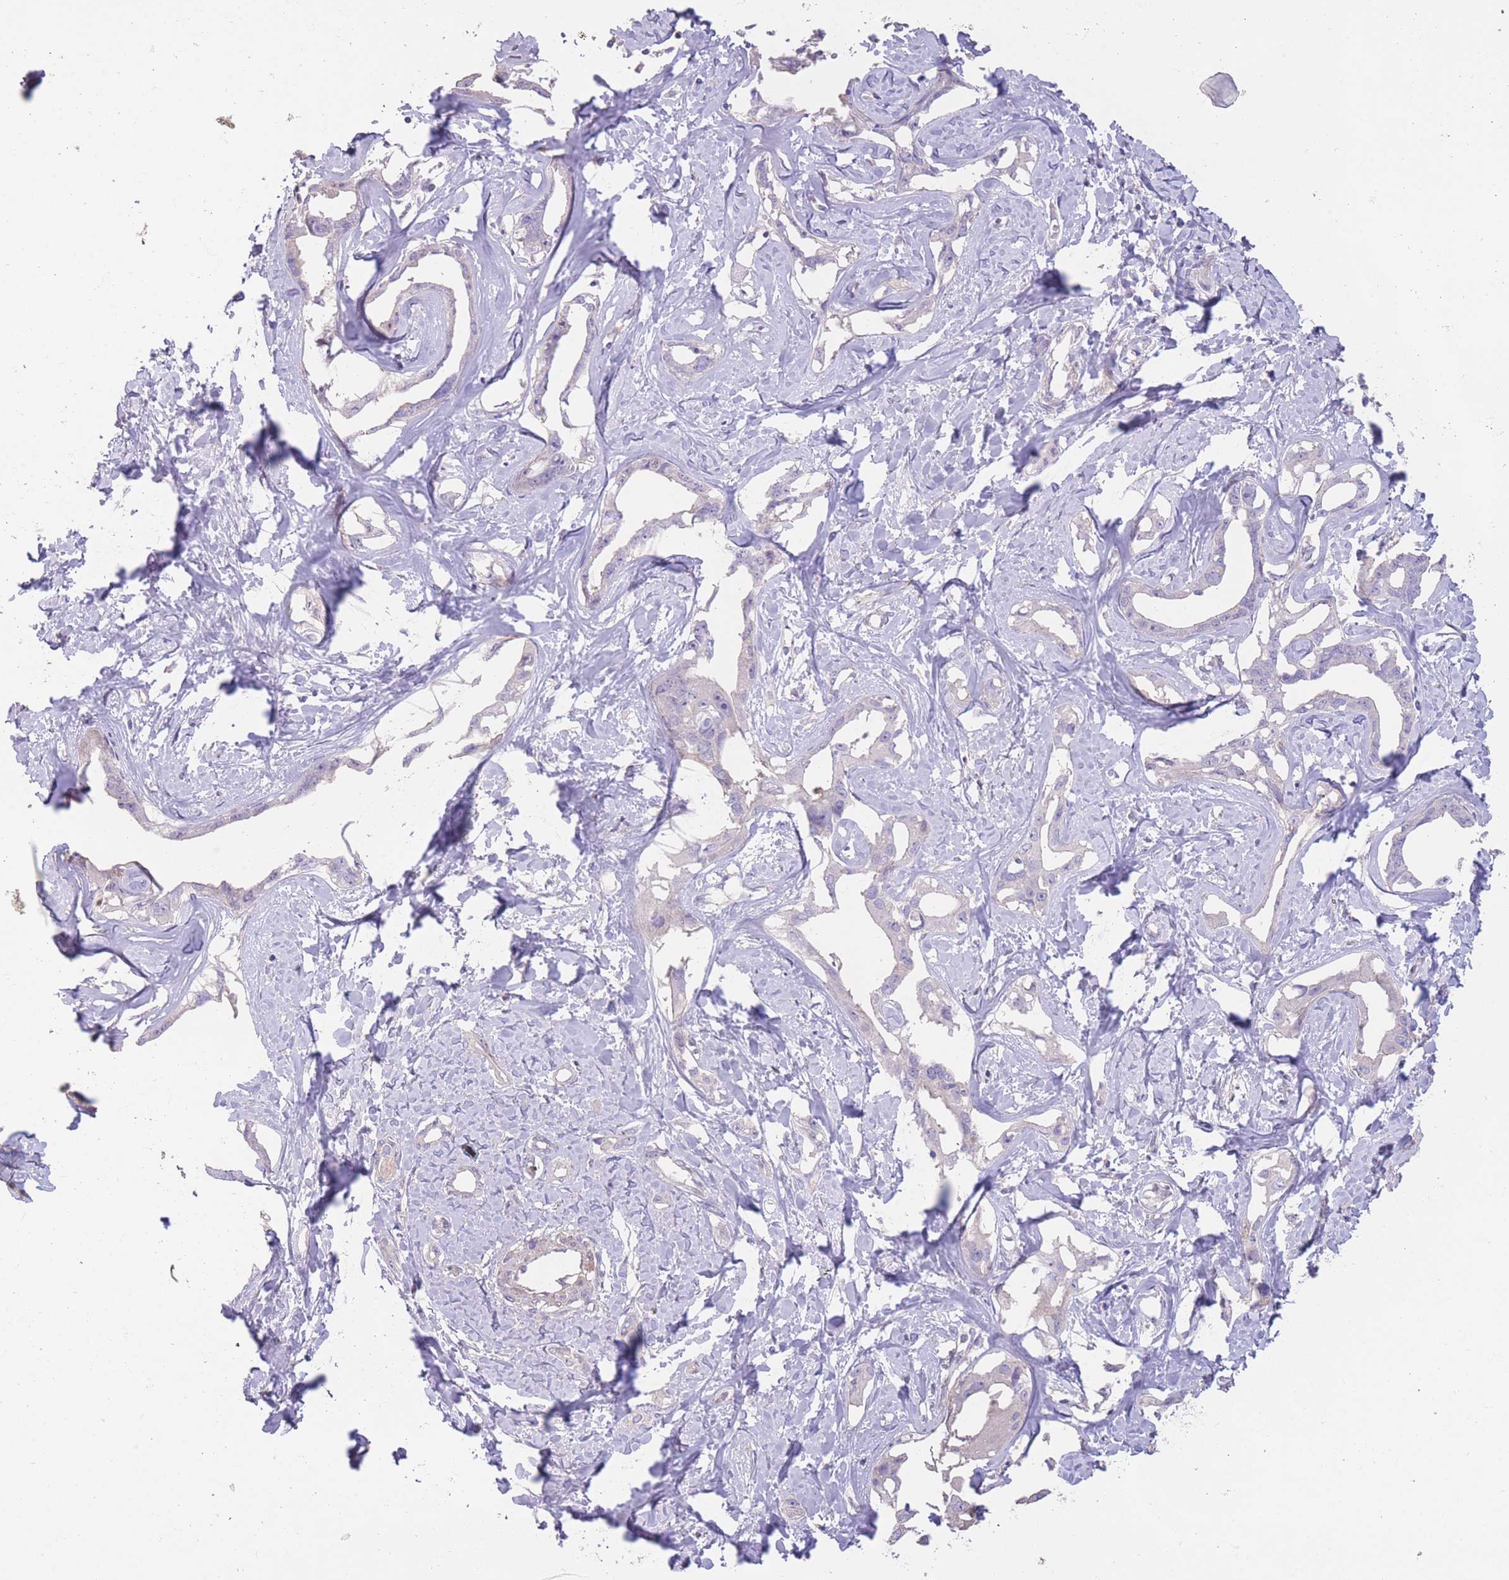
{"staining": {"intensity": "negative", "quantity": "none", "location": "none"}, "tissue": "liver cancer", "cell_type": "Tumor cells", "image_type": "cancer", "snomed": [{"axis": "morphology", "description": "Cholangiocarcinoma"}, {"axis": "topography", "description": "Liver"}], "caption": "A high-resolution micrograph shows immunohistochemistry staining of liver cancer (cholangiocarcinoma), which displays no significant staining in tumor cells. (Brightfield microscopy of DAB (3,3'-diaminobenzidine) immunohistochemistry (IHC) at high magnification).", "gene": "RSPH10B", "patient": {"sex": "male", "age": 59}}